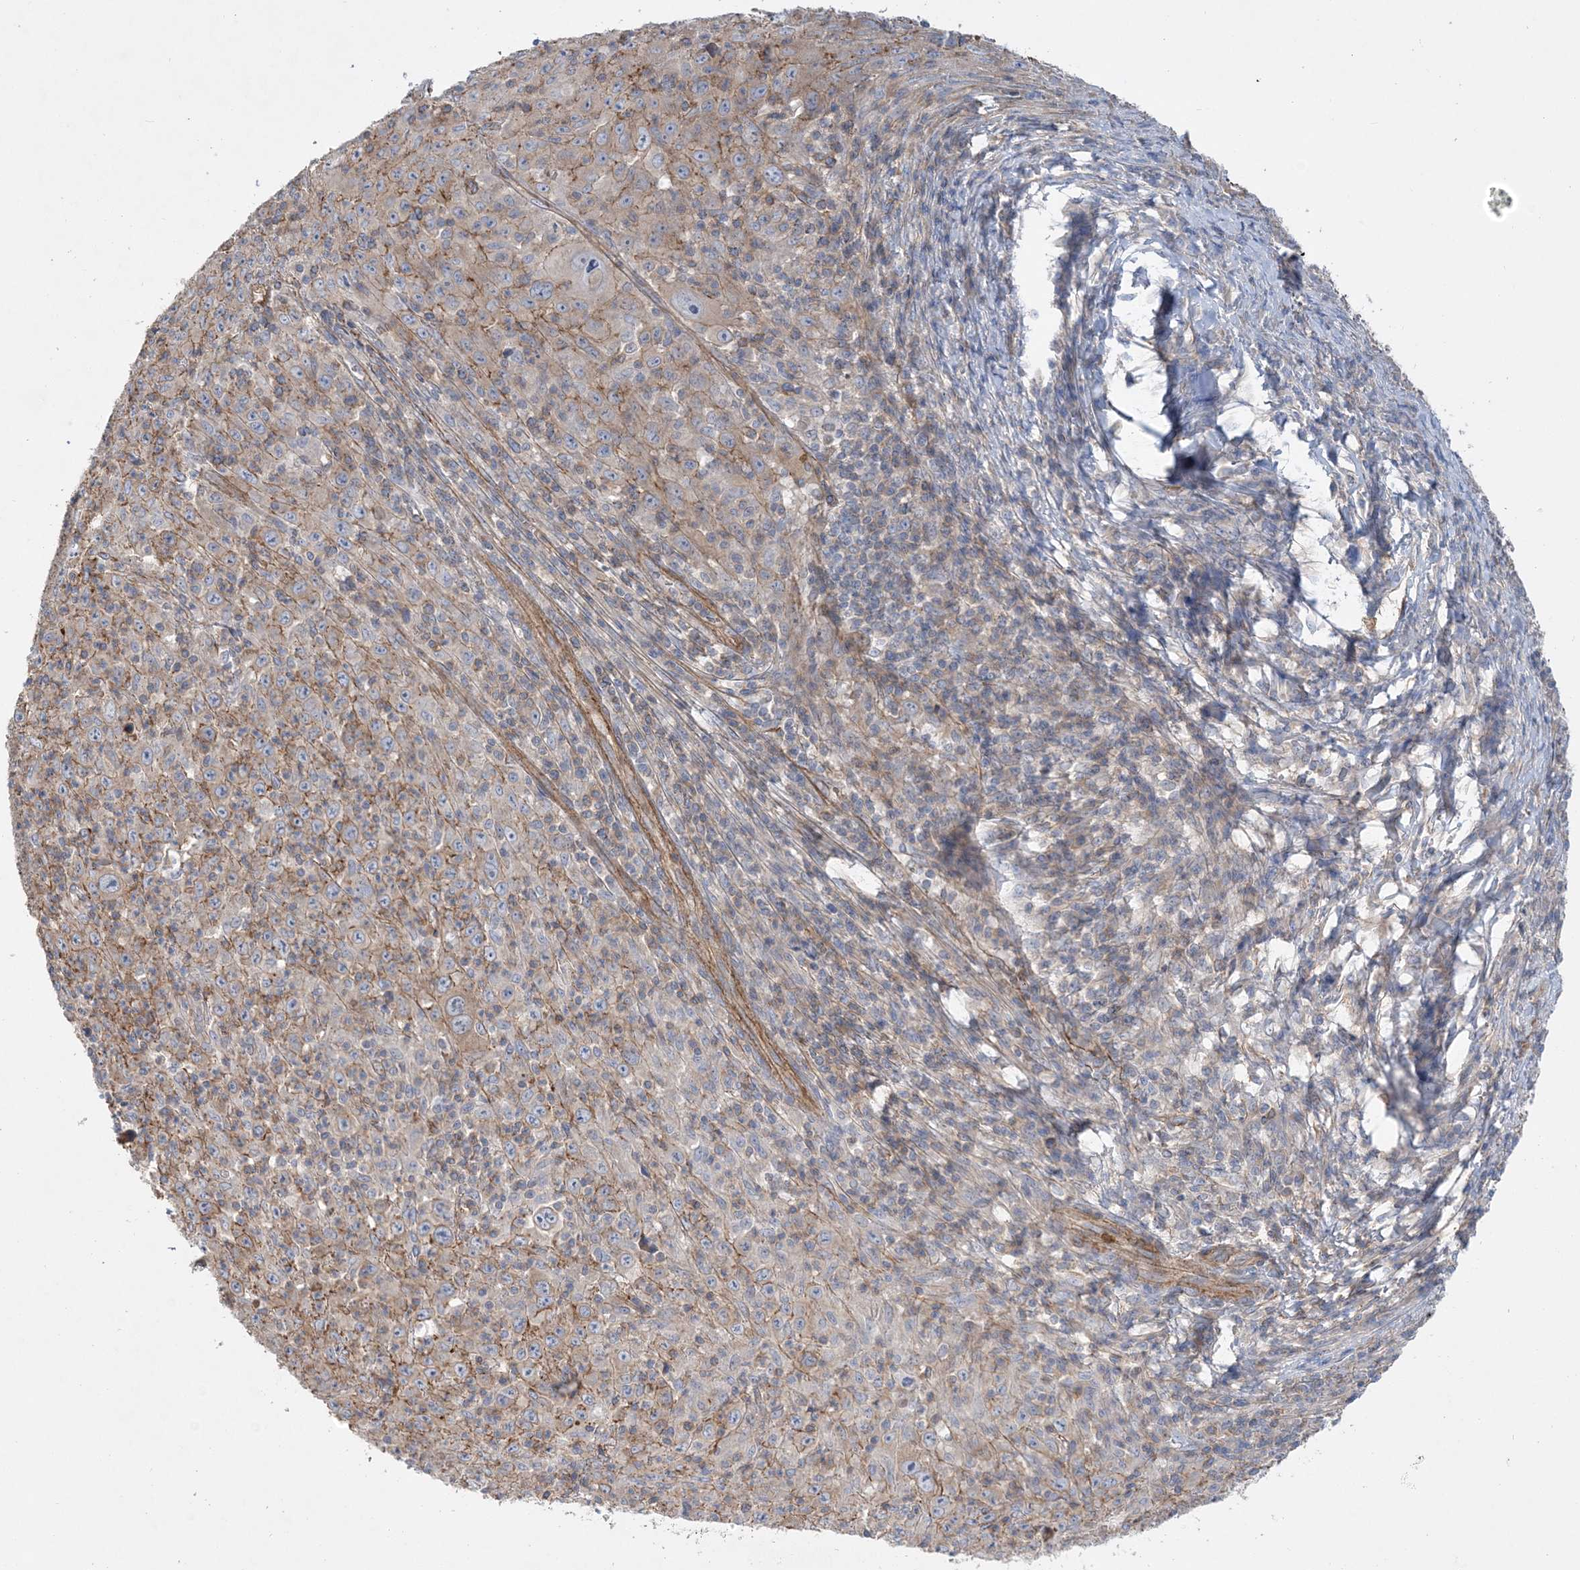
{"staining": {"intensity": "weak", "quantity": "25%-75%", "location": "cytoplasmic/membranous"}, "tissue": "melanoma", "cell_type": "Tumor cells", "image_type": "cancer", "snomed": [{"axis": "morphology", "description": "Malignant melanoma, Metastatic site"}, {"axis": "topography", "description": "Skin"}], "caption": "This image demonstrates IHC staining of malignant melanoma (metastatic site), with low weak cytoplasmic/membranous expression in approximately 25%-75% of tumor cells.", "gene": "PIGC", "patient": {"sex": "female", "age": 56}}